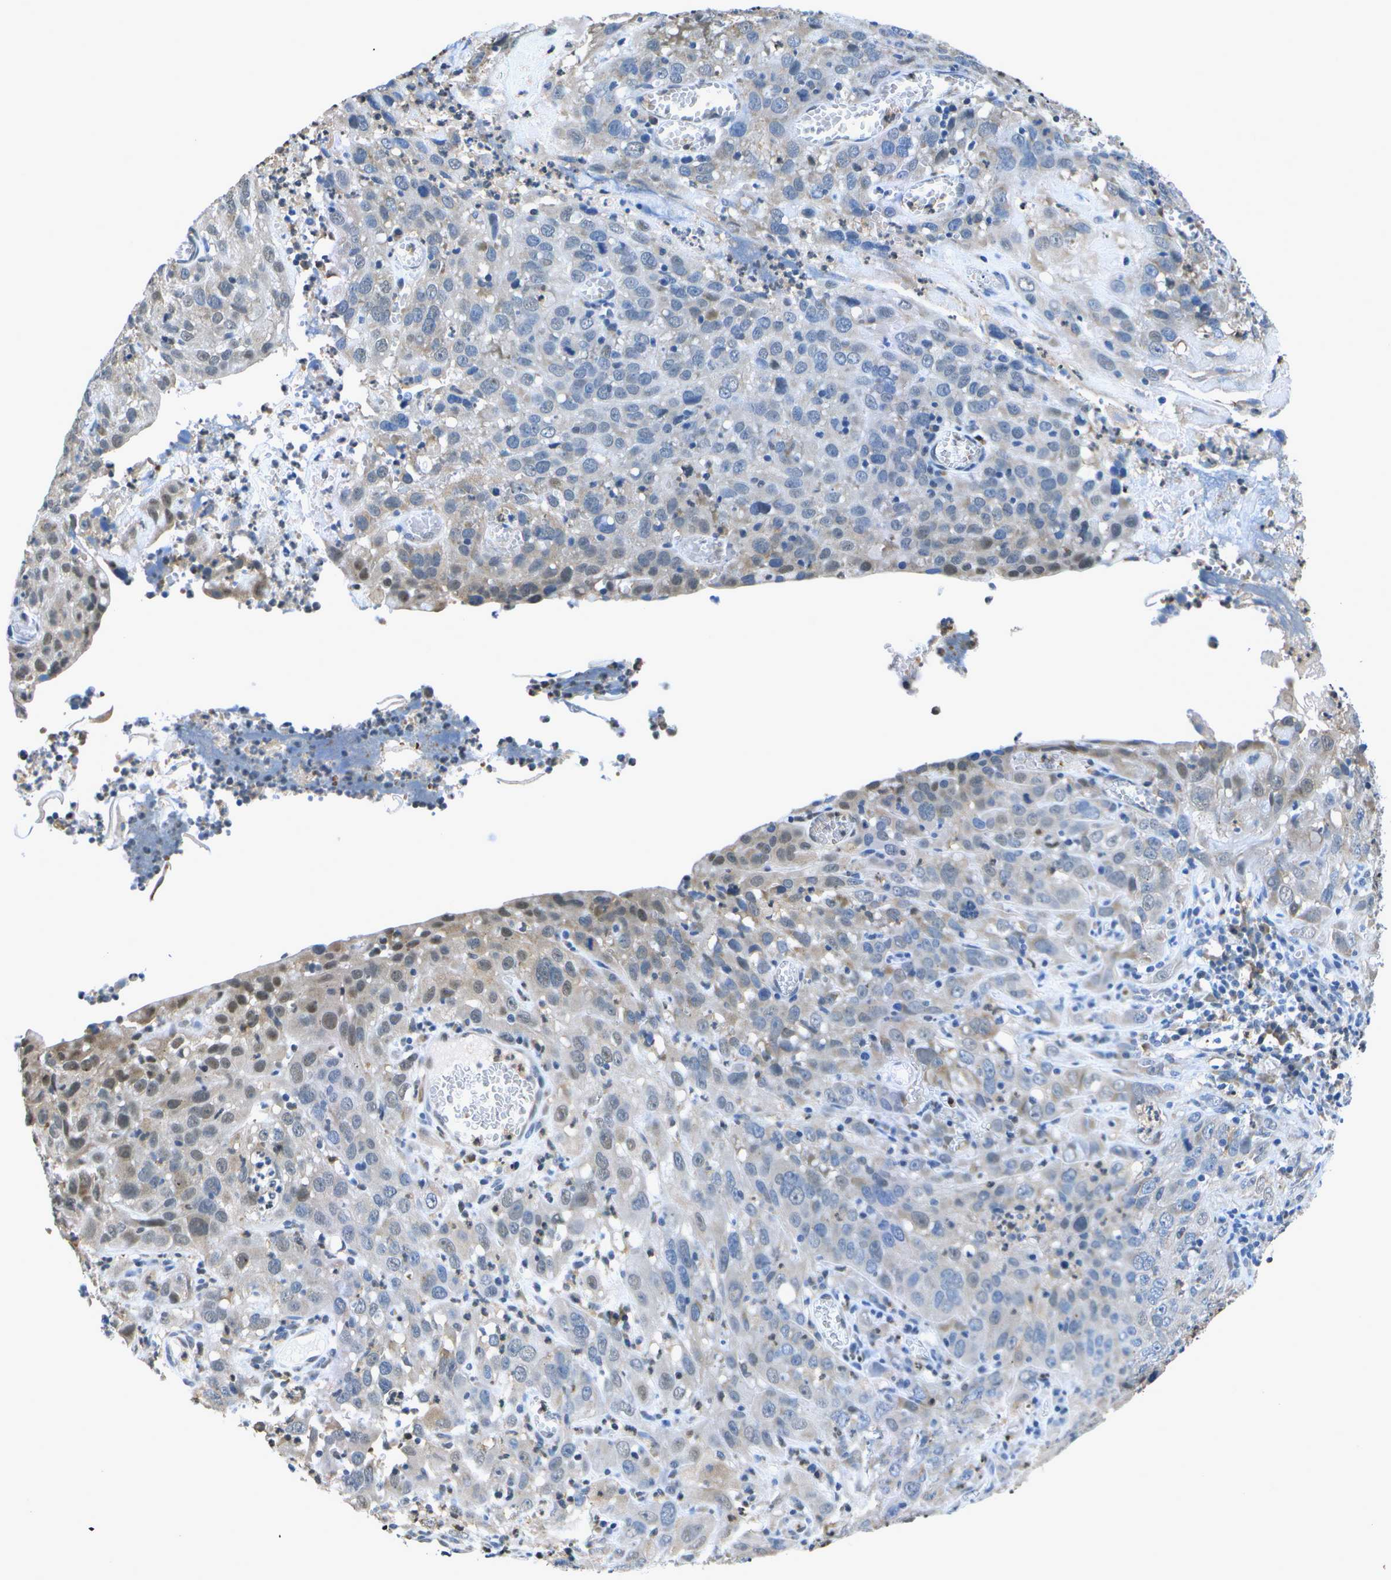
{"staining": {"intensity": "moderate", "quantity": "<25%", "location": "nuclear"}, "tissue": "cervical cancer", "cell_type": "Tumor cells", "image_type": "cancer", "snomed": [{"axis": "morphology", "description": "Squamous cell carcinoma, NOS"}, {"axis": "topography", "description": "Cervix"}], "caption": "Cervical cancer stained with a brown dye shows moderate nuclear positive positivity in approximately <25% of tumor cells.", "gene": "DSE", "patient": {"sex": "female", "age": 32}}